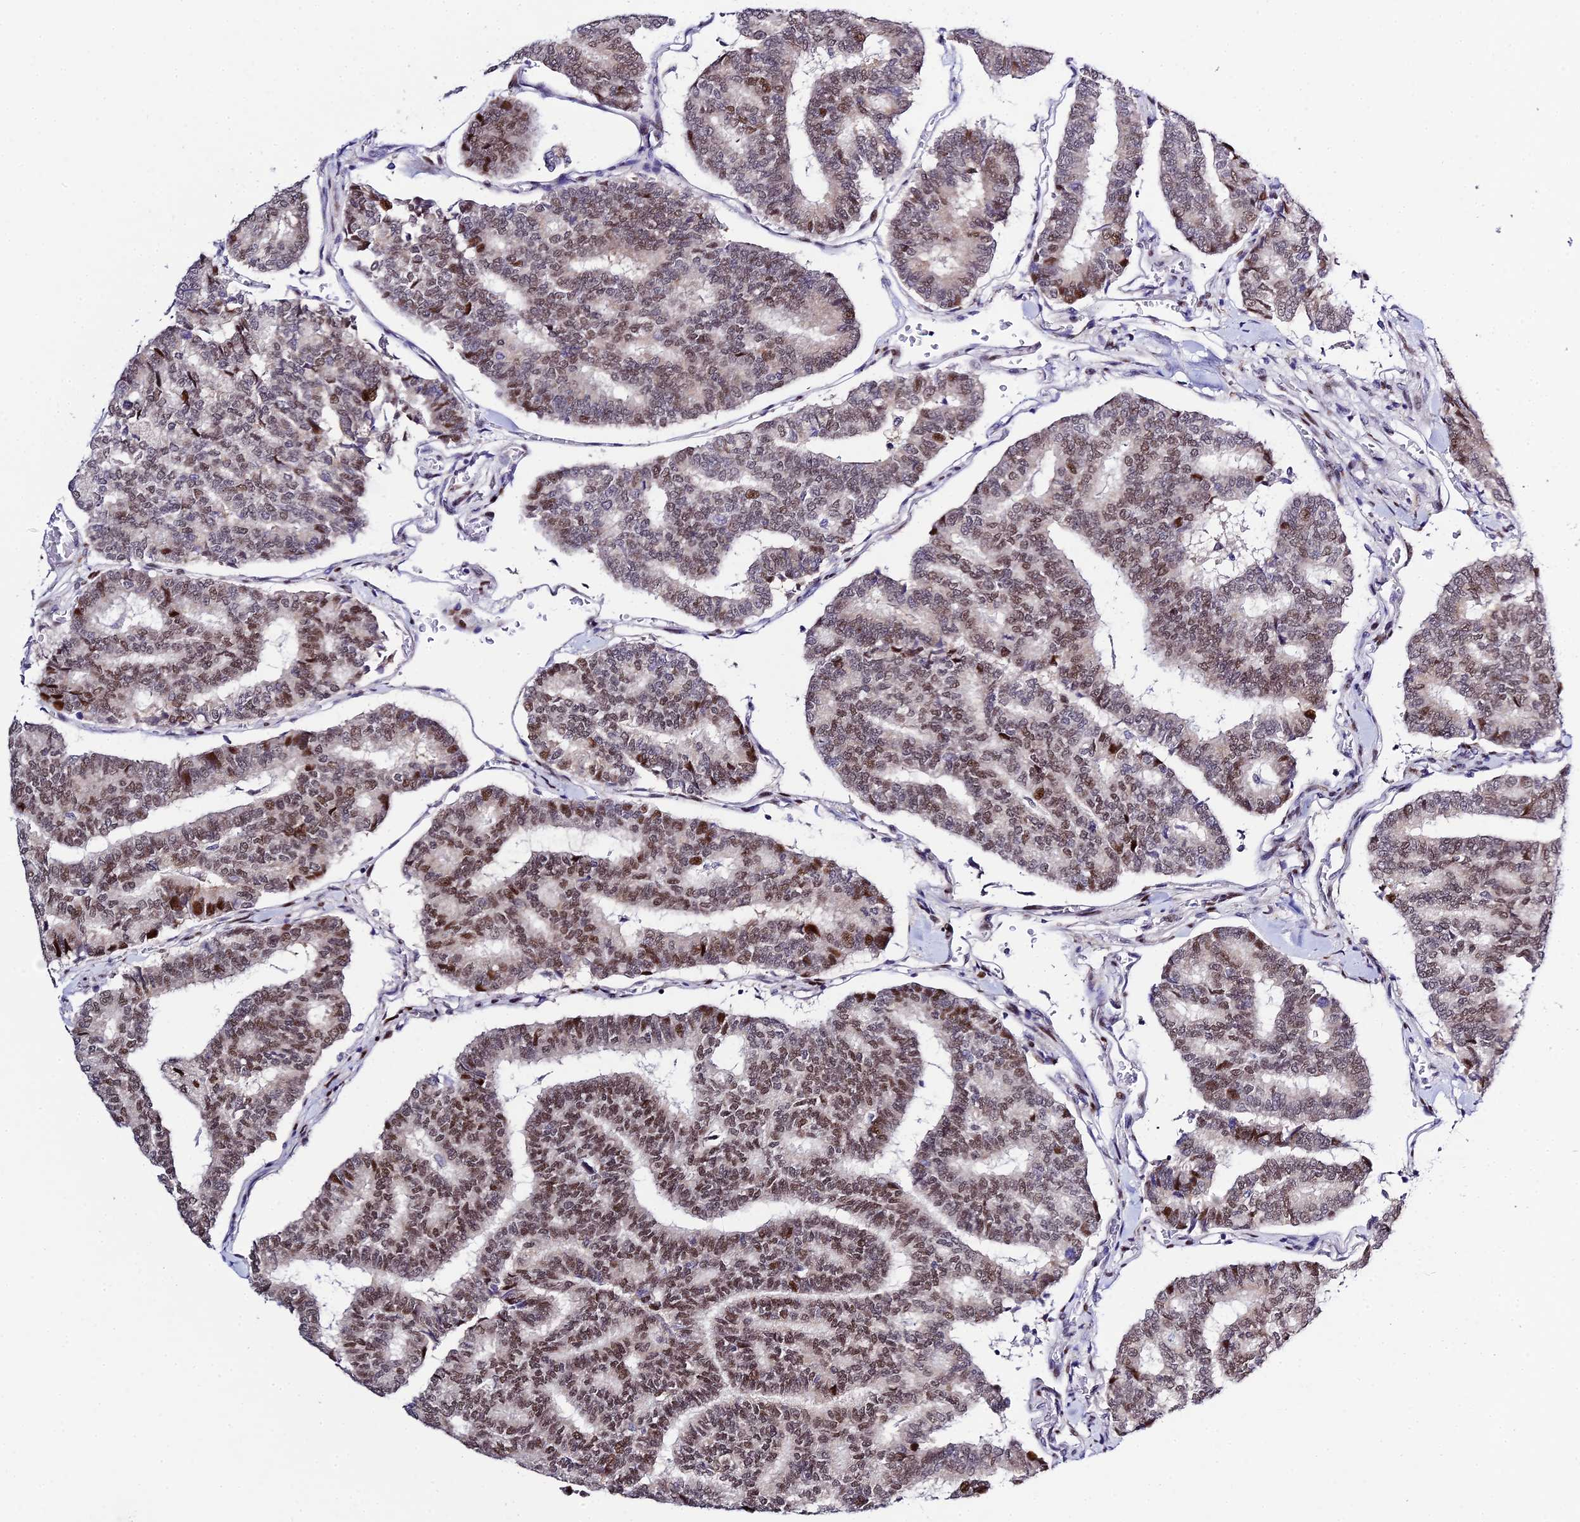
{"staining": {"intensity": "strong", "quantity": ">75%", "location": "nuclear"}, "tissue": "thyroid cancer", "cell_type": "Tumor cells", "image_type": "cancer", "snomed": [{"axis": "morphology", "description": "Papillary adenocarcinoma, NOS"}, {"axis": "topography", "description": "Thyroid gland"}], "caption": "DAB immunohistochemical staining of human papillary adenocarcinoma (thyroid) displays strong nuclear protein staining in approximately >75% of tumor cells. (Stains: DAB in brown, nuclei in blue, Microscopy: brightfield microscopy at high magnification).", "gene": "POFUT2", "patient": {"sex": "female", "age": 35}}